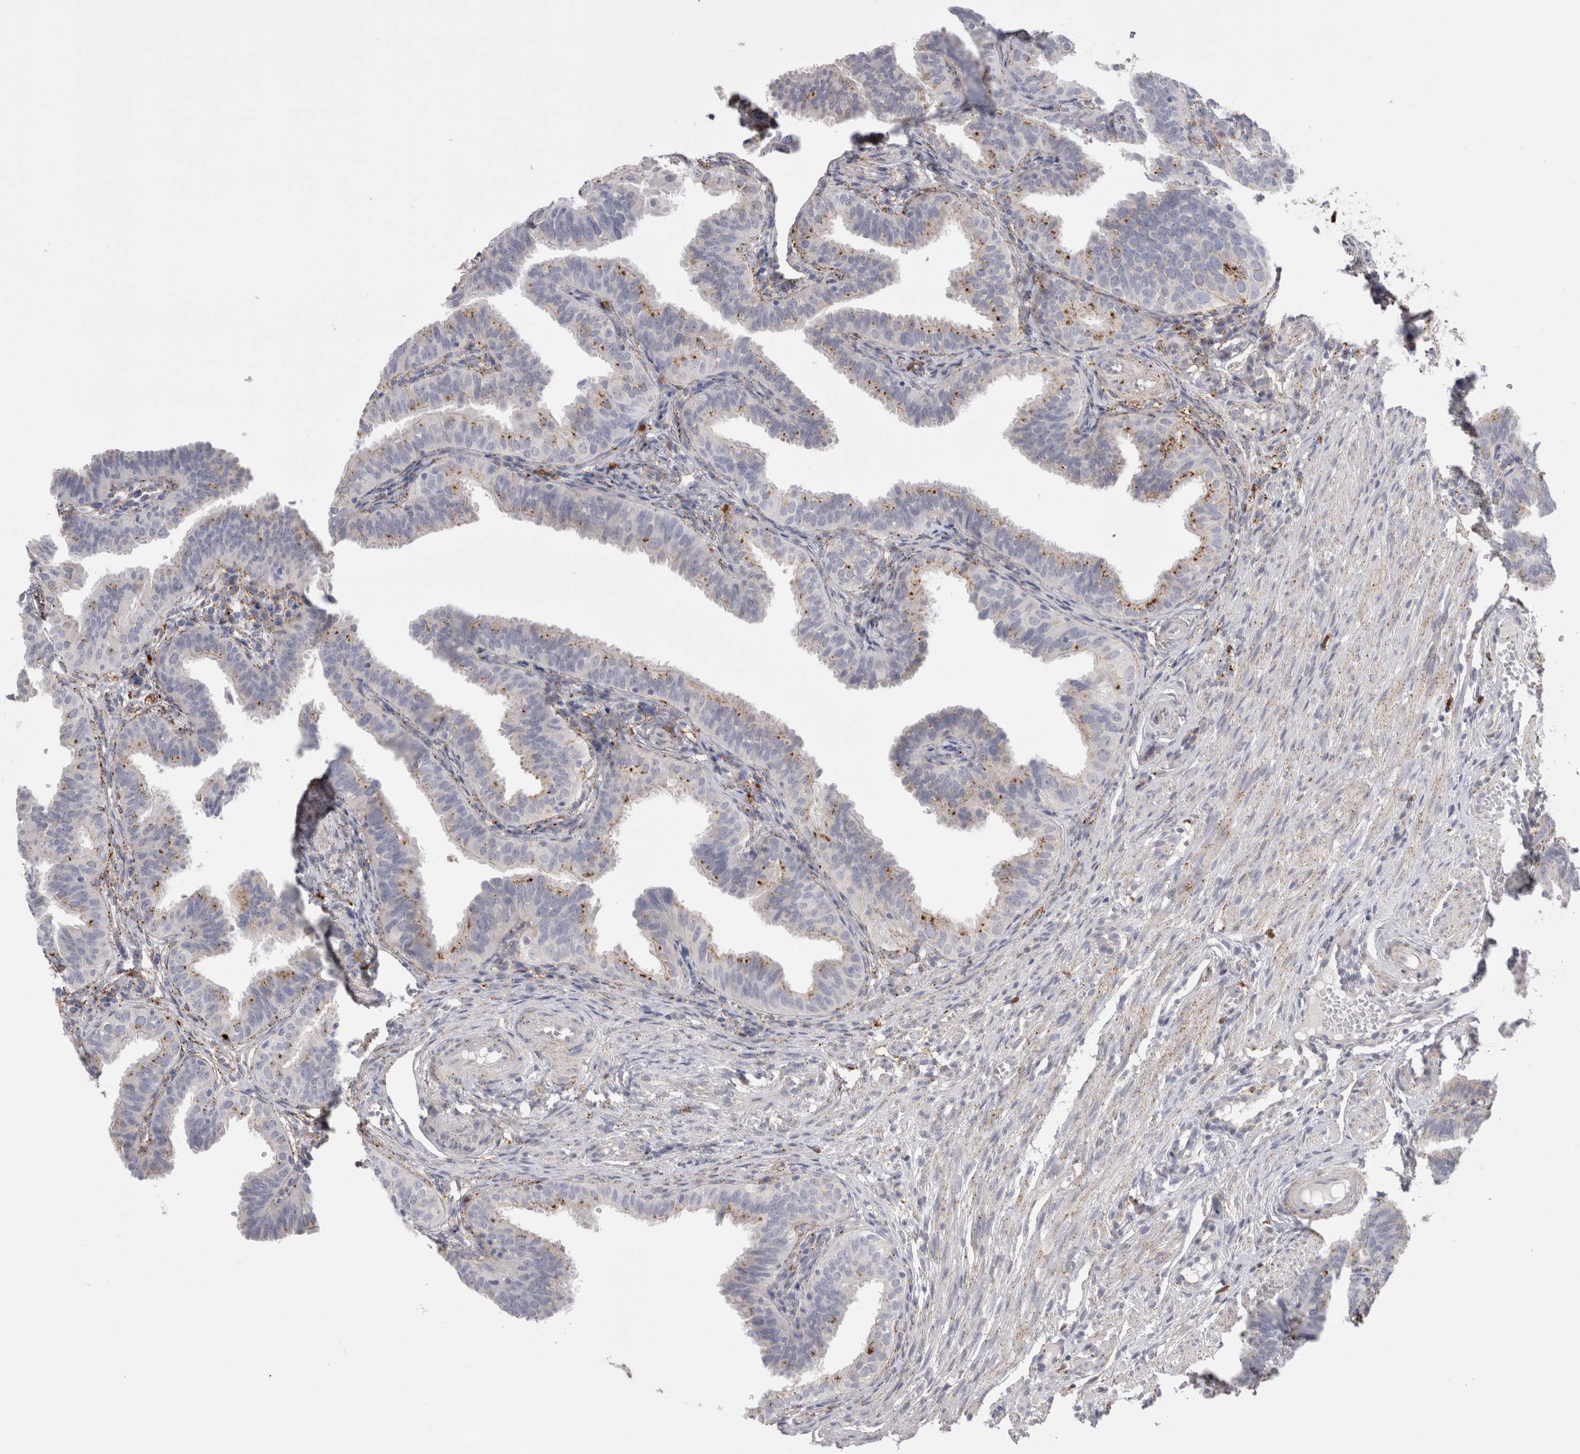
{"staining": {"intensity": "moderate", "quantity": "<25%", "location": "cytoplasmic/membranous"}, "tissue": "fallopian tube", "cell_type": "Glandular cells", "image_type": "normal", "snomed": [{"axis": "morphology", "description": "Normal tissue, NOS"}, {"axis": "topography", "description": "Fallopian tube"}], "caption": "This micrograph shows benign fallopian tube stained with immunohistochemistry to label a protein in brown. The cytoplasmic/membranous of glandular cells show moderate positivity for the protein. Nuclei are counter-stained blue.", "gene": "EPDR1", "patient": {"sex": "female", "age": 35}}